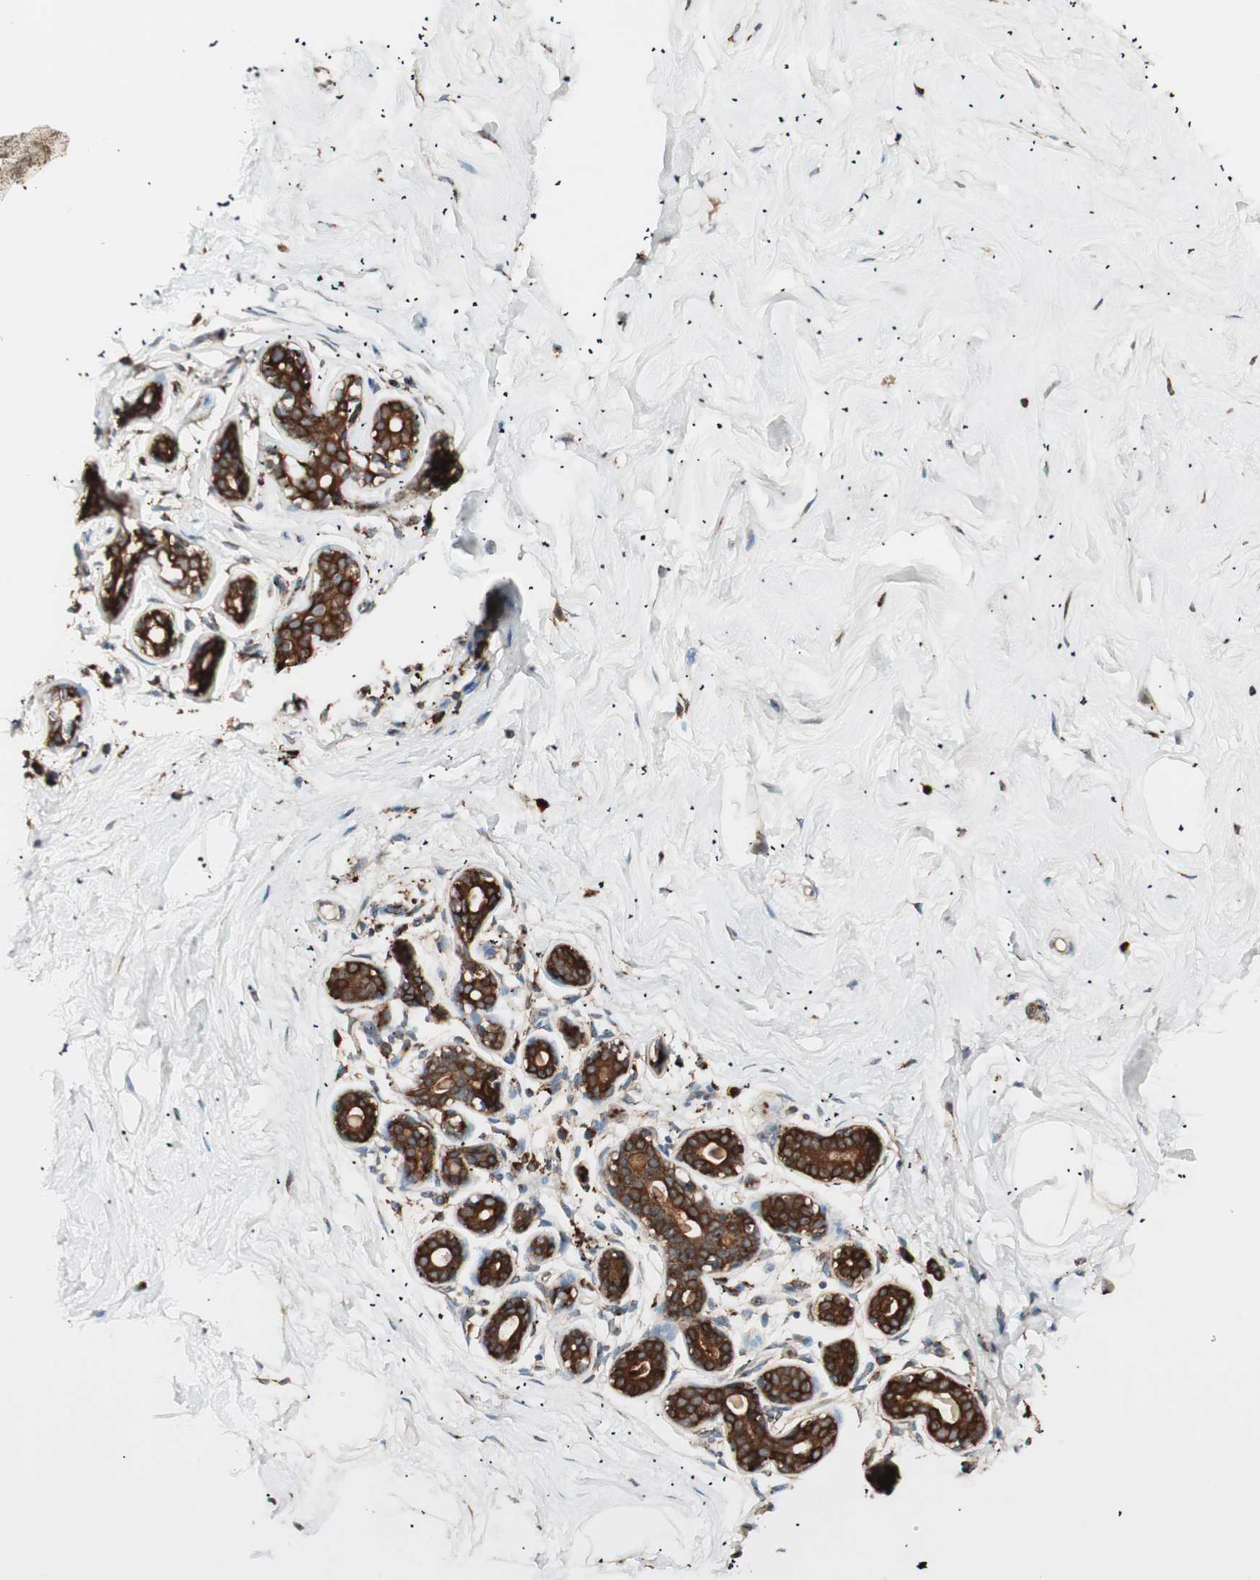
{"staining": {"intensity": "moderate", "quantity": ">75%", "location": "cytoplasmic/membranous"}, "tissue": "breast", "cell_type": "Adipocytes", "image_type": "normal", "snomed": [{"axis": "morphology", "description": "Normal tissue, NOS"}, {"axis": "topography", "description": "Breast"}], "caption": "An IHC histopathology image of normal tissue is shown. Protein staining in brown labels moderate cytoplasmic/membranous positivity in breast within adipocytes.", "gene": "VEGFA", "patient": {"sex": "female", "age": 23}}